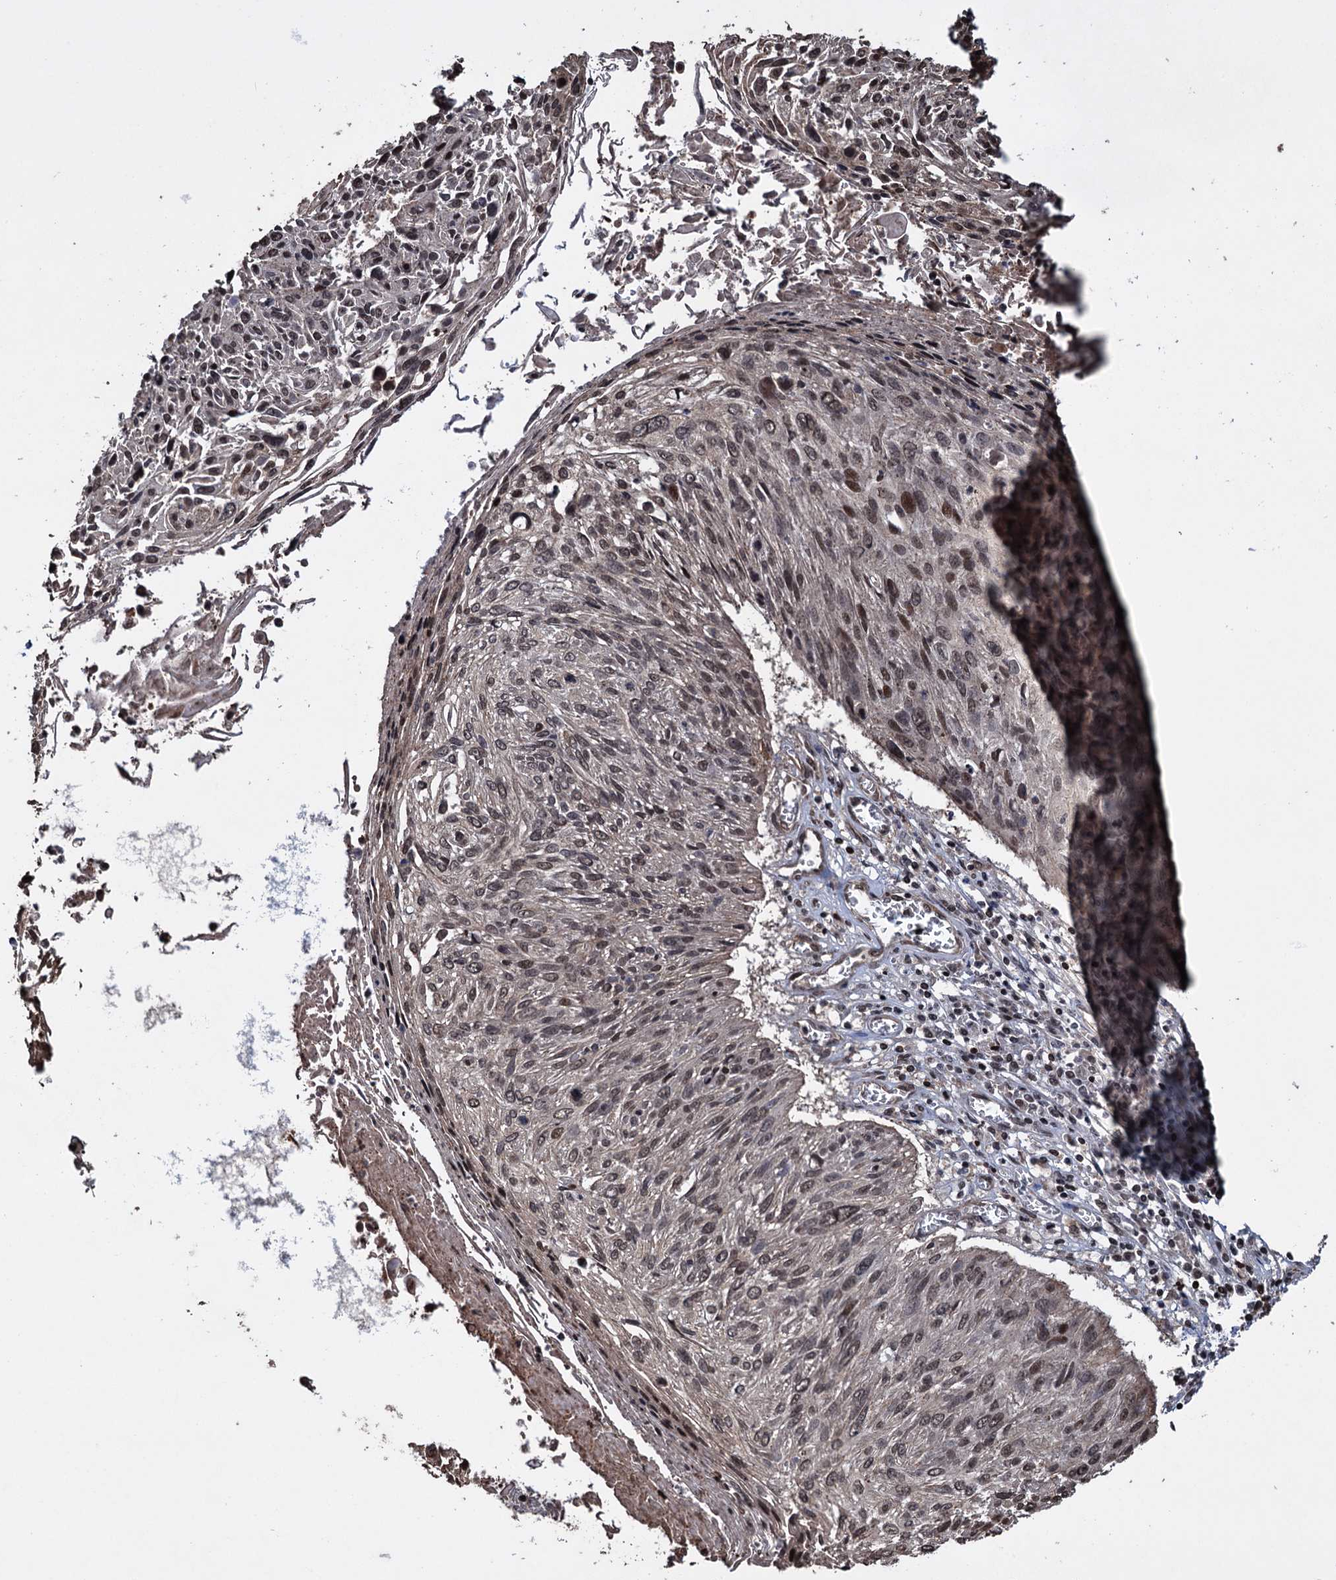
{"staining": {"intensity": "moderate", "quantity": ">75%", "location": "nuclear"}, "tissue": "cervical cancer", "cell_type": "Tumor cells", "image_type": "cancer", "snomed": [{"axis": "morphology", "description": "Squamous cell carcinoma, NOS"}, {"axis": "topography", "description": "Cervix"}], "caption": "IHC histopathology image of squamous cell carcinoma (cervical) stained for a protein (brown), which exhibits medium levels of moderate nuclear staining in about >75% of tumor cells.", "gene": "EYA4", "patient": {"sex": "female", "age": 51}}